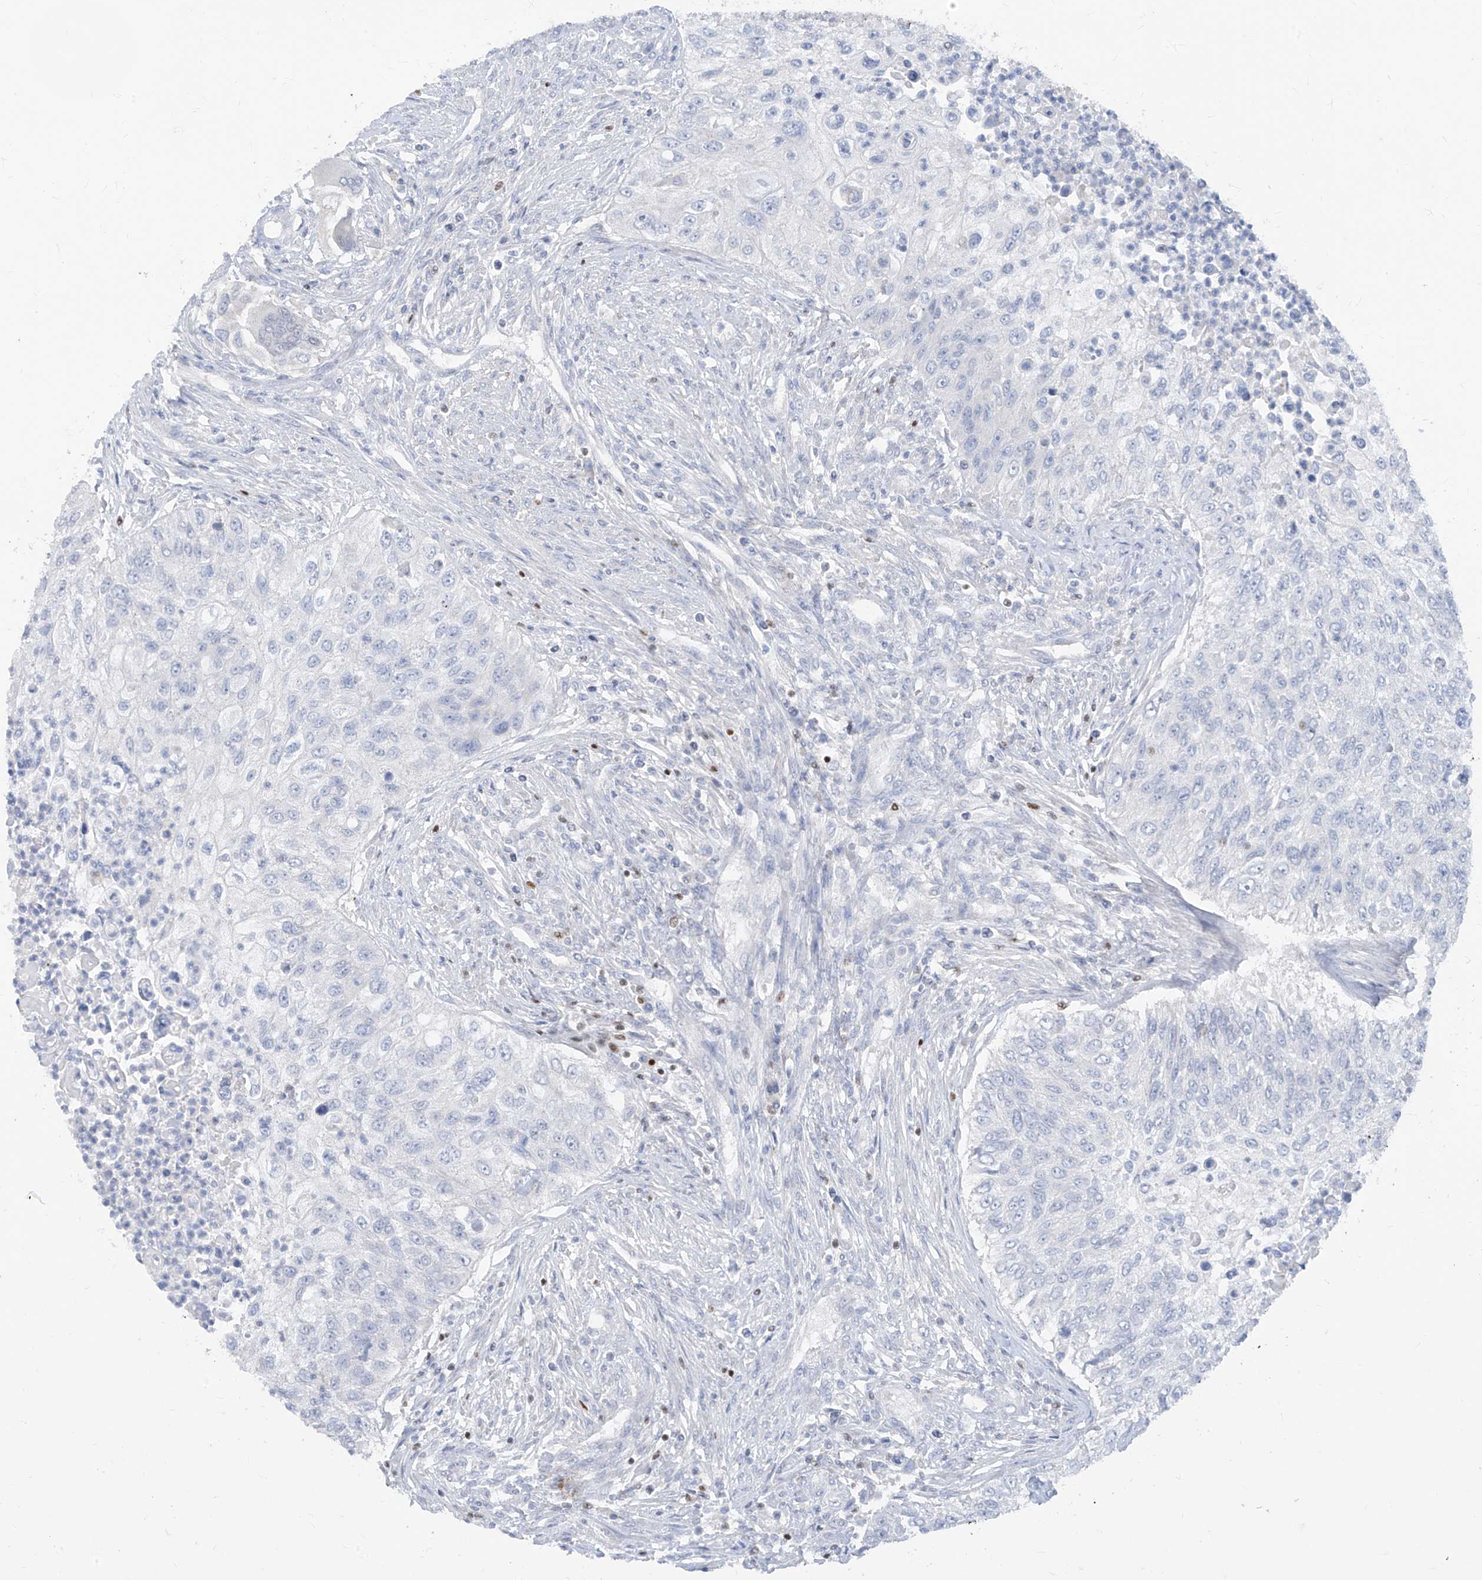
{"staining": {"intensity": "negative", "quantity": "none", "location": "none"}, "tissue": "urothelial cancer", "cell_type": "Tumor cells", "image_type": "cancer", "snomed": [{"axis": "morphology", "description": "Urothelial carcinoma, High grade"}, {"axis": "topography", "description": "Urinary bladder"}], "caption": "Urothelial carcinoma (high-grade) was stained to show a protein in brown. There is no significant positivity in tumor cells.", "gene": "TBX21", "patient": {"sex": "female", "age": 60}}